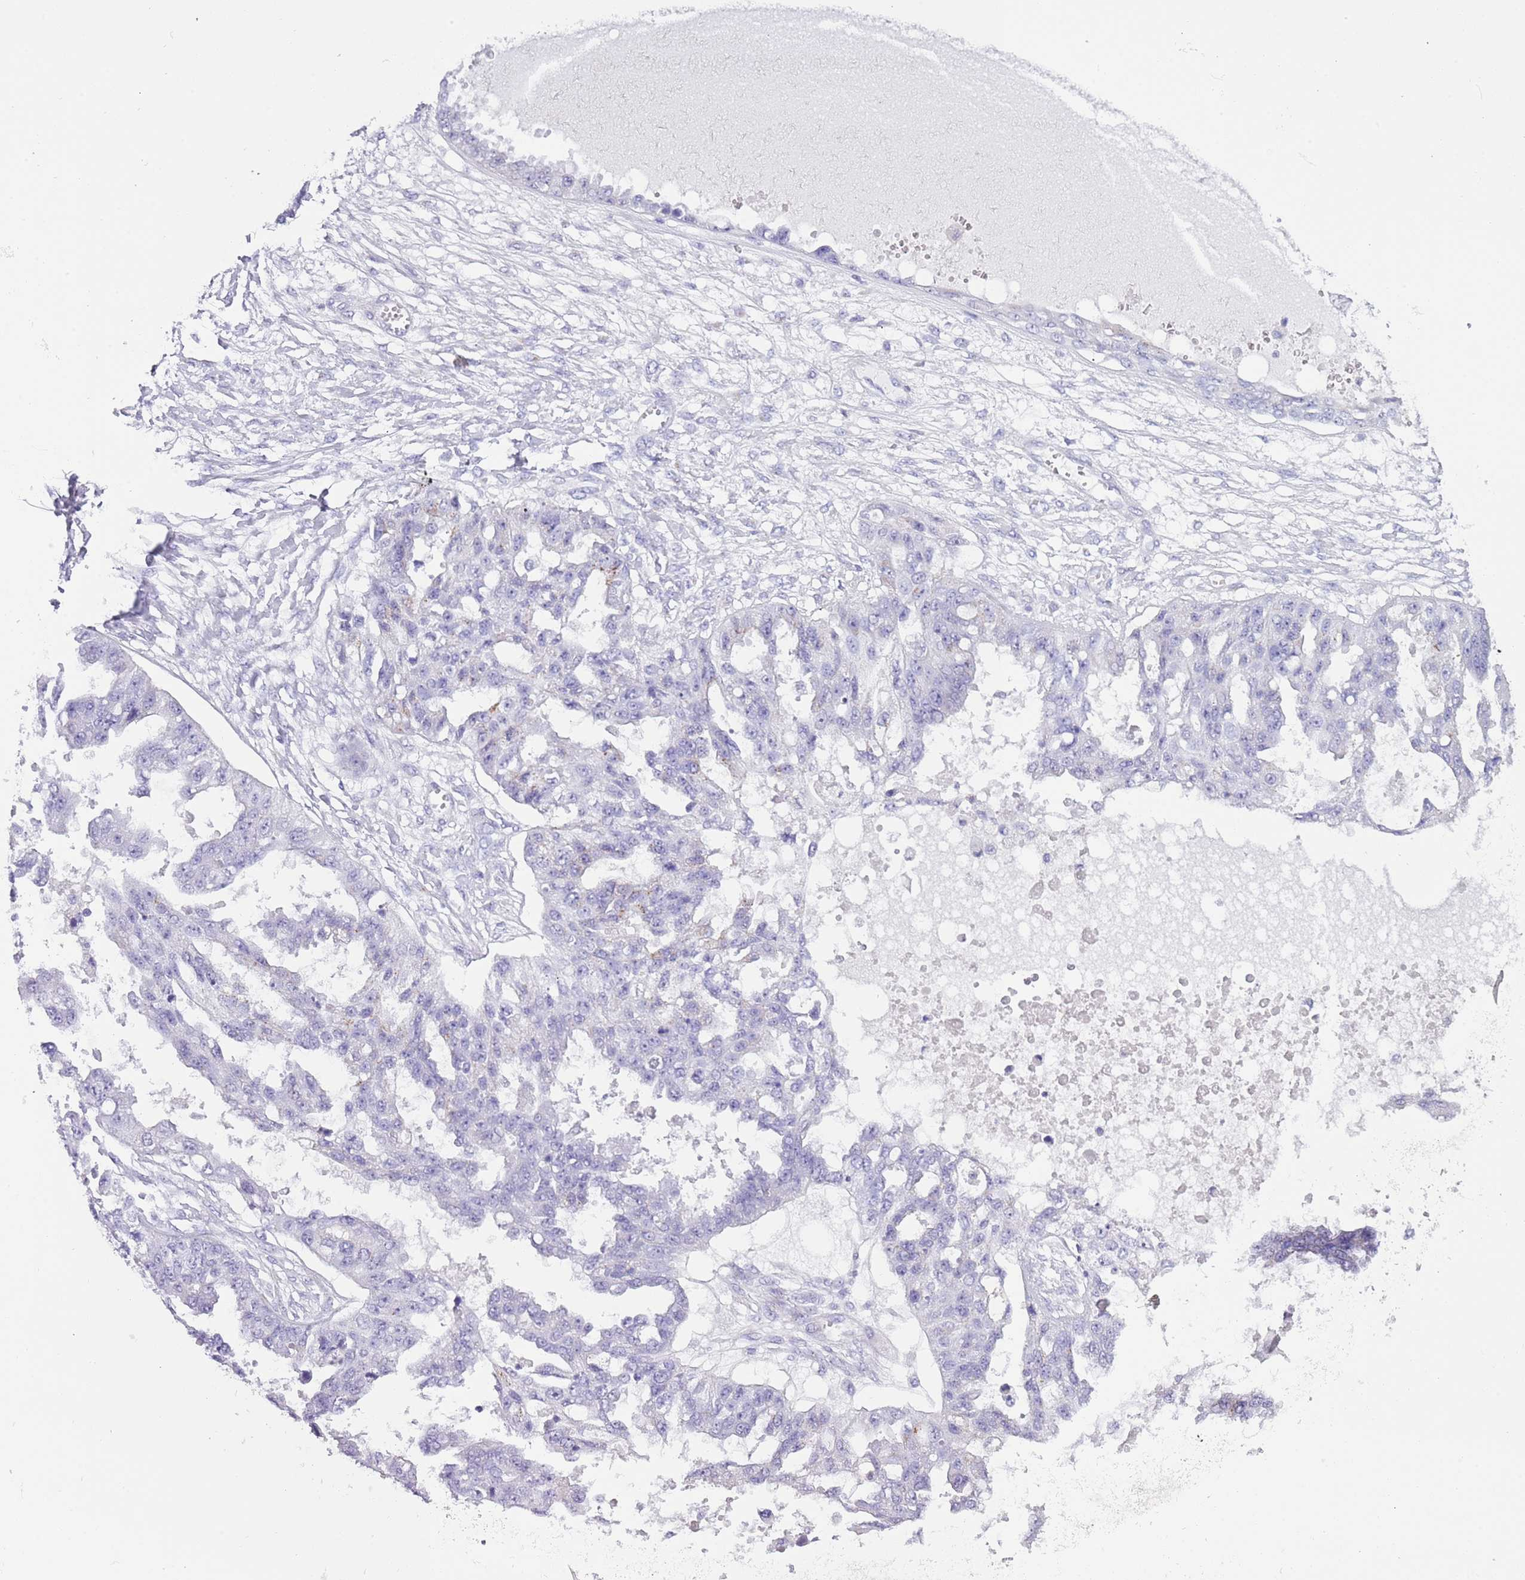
{"staining": {"intensity": "negative", "quantity": "none", "location": "none"}, "tissue": "ovarian cancer", "cell_type": "Tumor cells", "image_type": "cancer", "snomed": [{"axis": "morphology", "description": "Cystadenocarcinoma, serous, NOS"}, {"axis": "topography", "description": "Ovary"}], "caption": "IHC of ovarian cancer demonstrates no staining in tumor cells.", "gene": "NBPF6", "patient": {"sex": "female", "age": 58}}